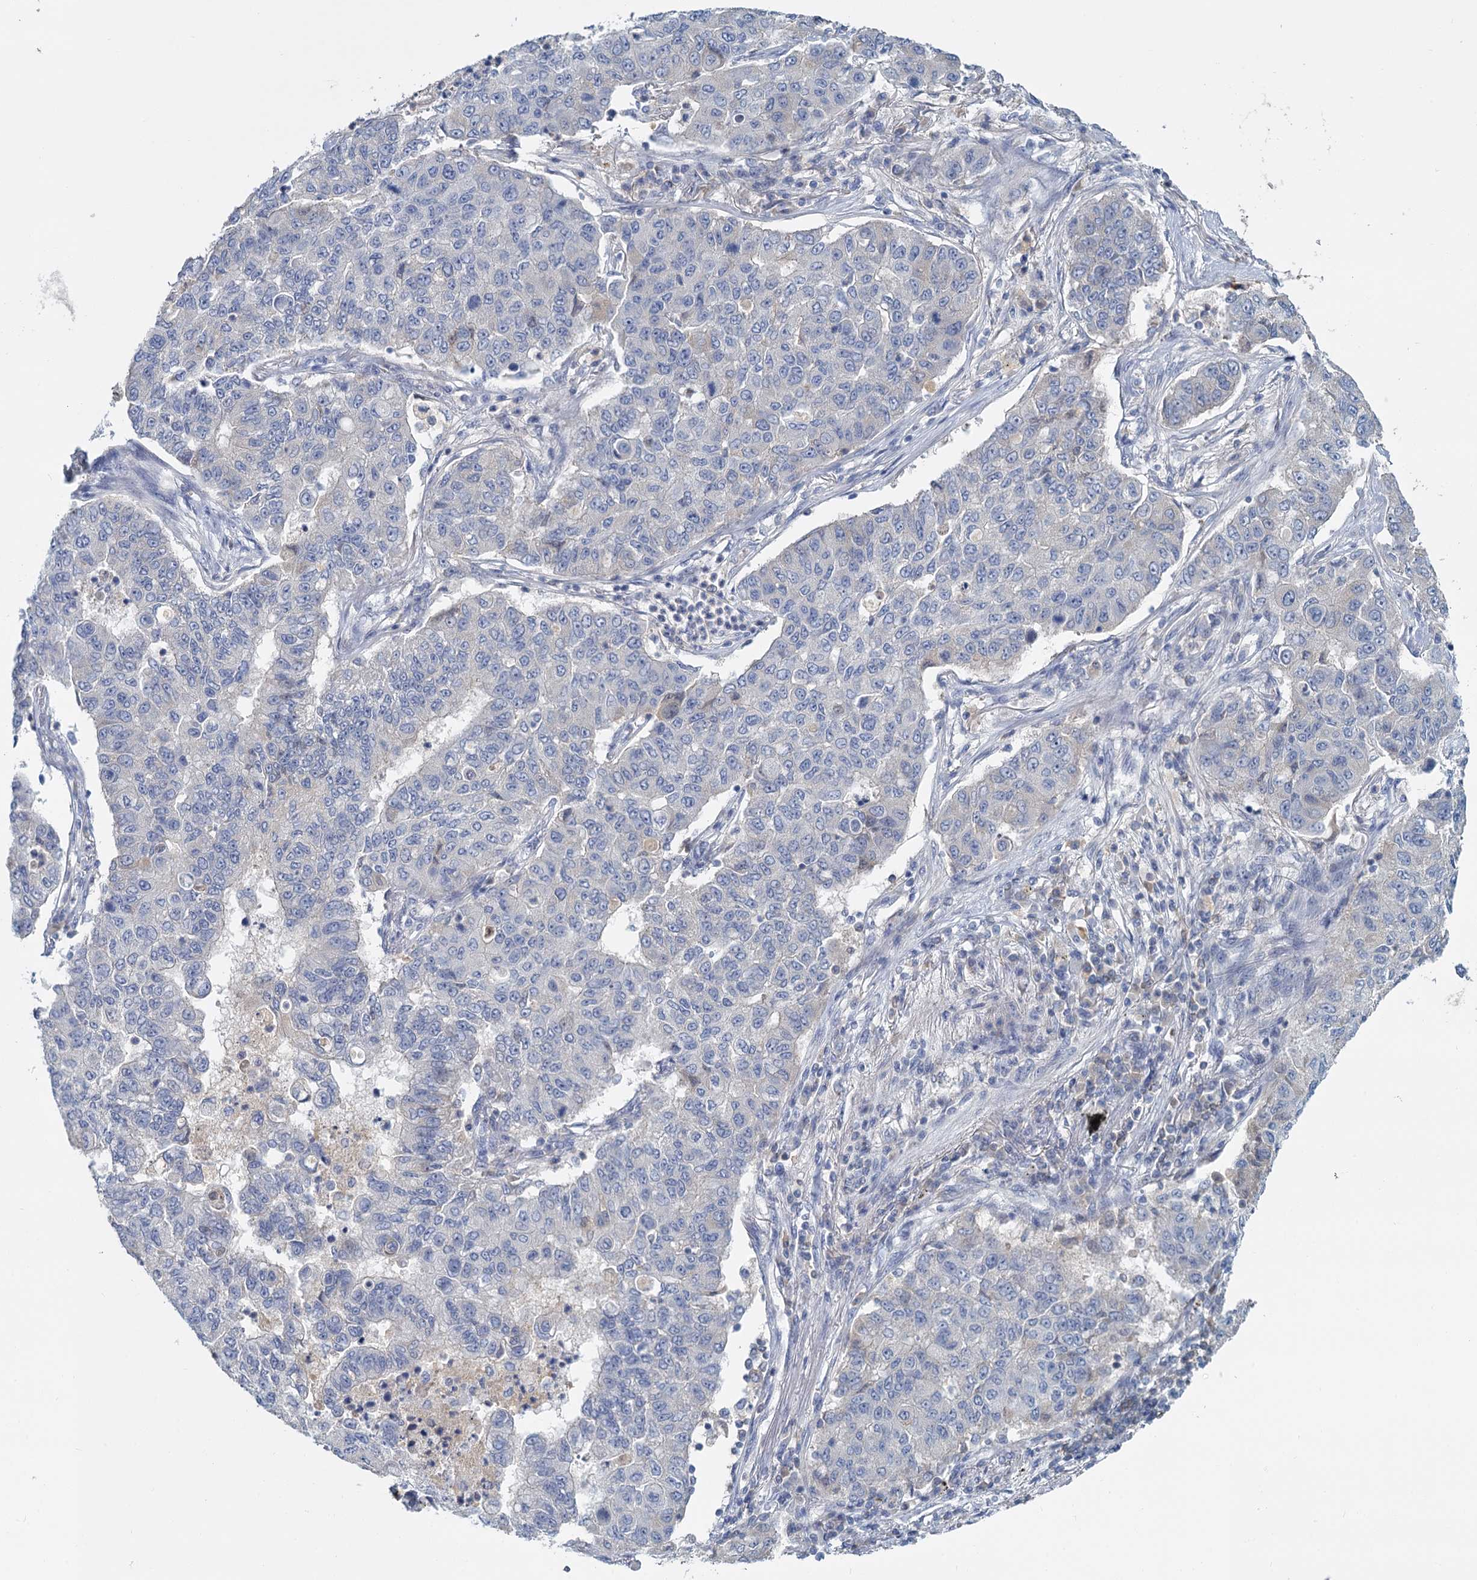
{"staining": {"intensity": "negative", "quantity": "none", "location": "none"}, "tissue": "lung cancer", "cell_type": "Tumor cells", "image_type": "cancer", "snomed": [{"axis": "morphology", "description": "Squamous cell carcinoma, NOS"}, {"axis": "topography", "description": "Lung"}], "caption": "Immunohistochemical staining of lung cancer exhibits no significant expression in tumor cells. (DAB immunohistochemistry with hematoxylin counter stain).", "gene": "ACSM3", "patient": {"sex": "male", "age": 74}}